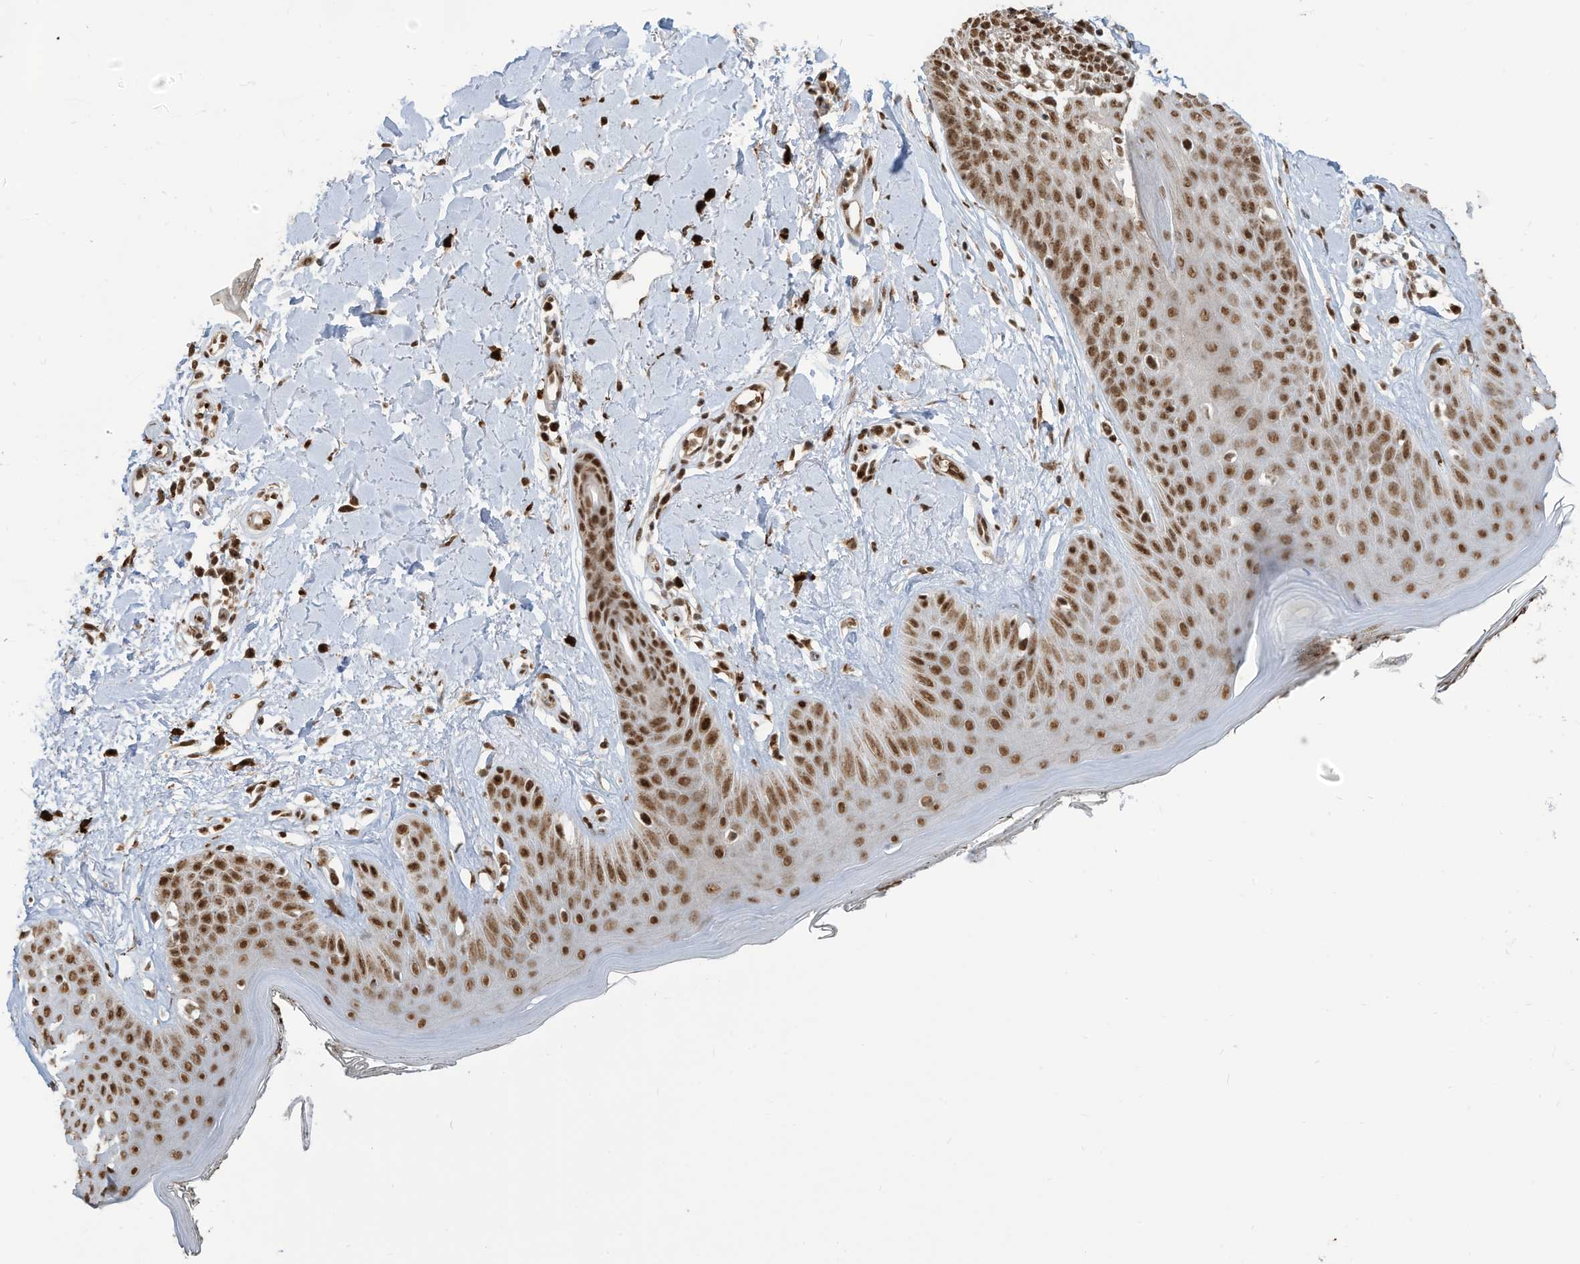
{"staining": {"intensity": "strong", "quantity": "25%-75%", "location": "nuclear"}, "tissue": "skin", "cell_type": "Fibroblasts", "image_type": "normal", "snomed": [{"axis": "morphology", "description": "Normal tissue, NOS"}, {"axis": "topography", "description": "Skin"}], "caption": "A high amount of strong nuclear staining is appreciated in about 25%-75% of fibroblasts in normal skin. The staining was performed using DAB (3,3'-diaminobenzidine) to visualize the protein expression in brown, while the nuclei were stained in blue with hematoxylin (Magnification: 20x).", "gene": "LBH", "patient": {"sex": "female", "age": 64}}